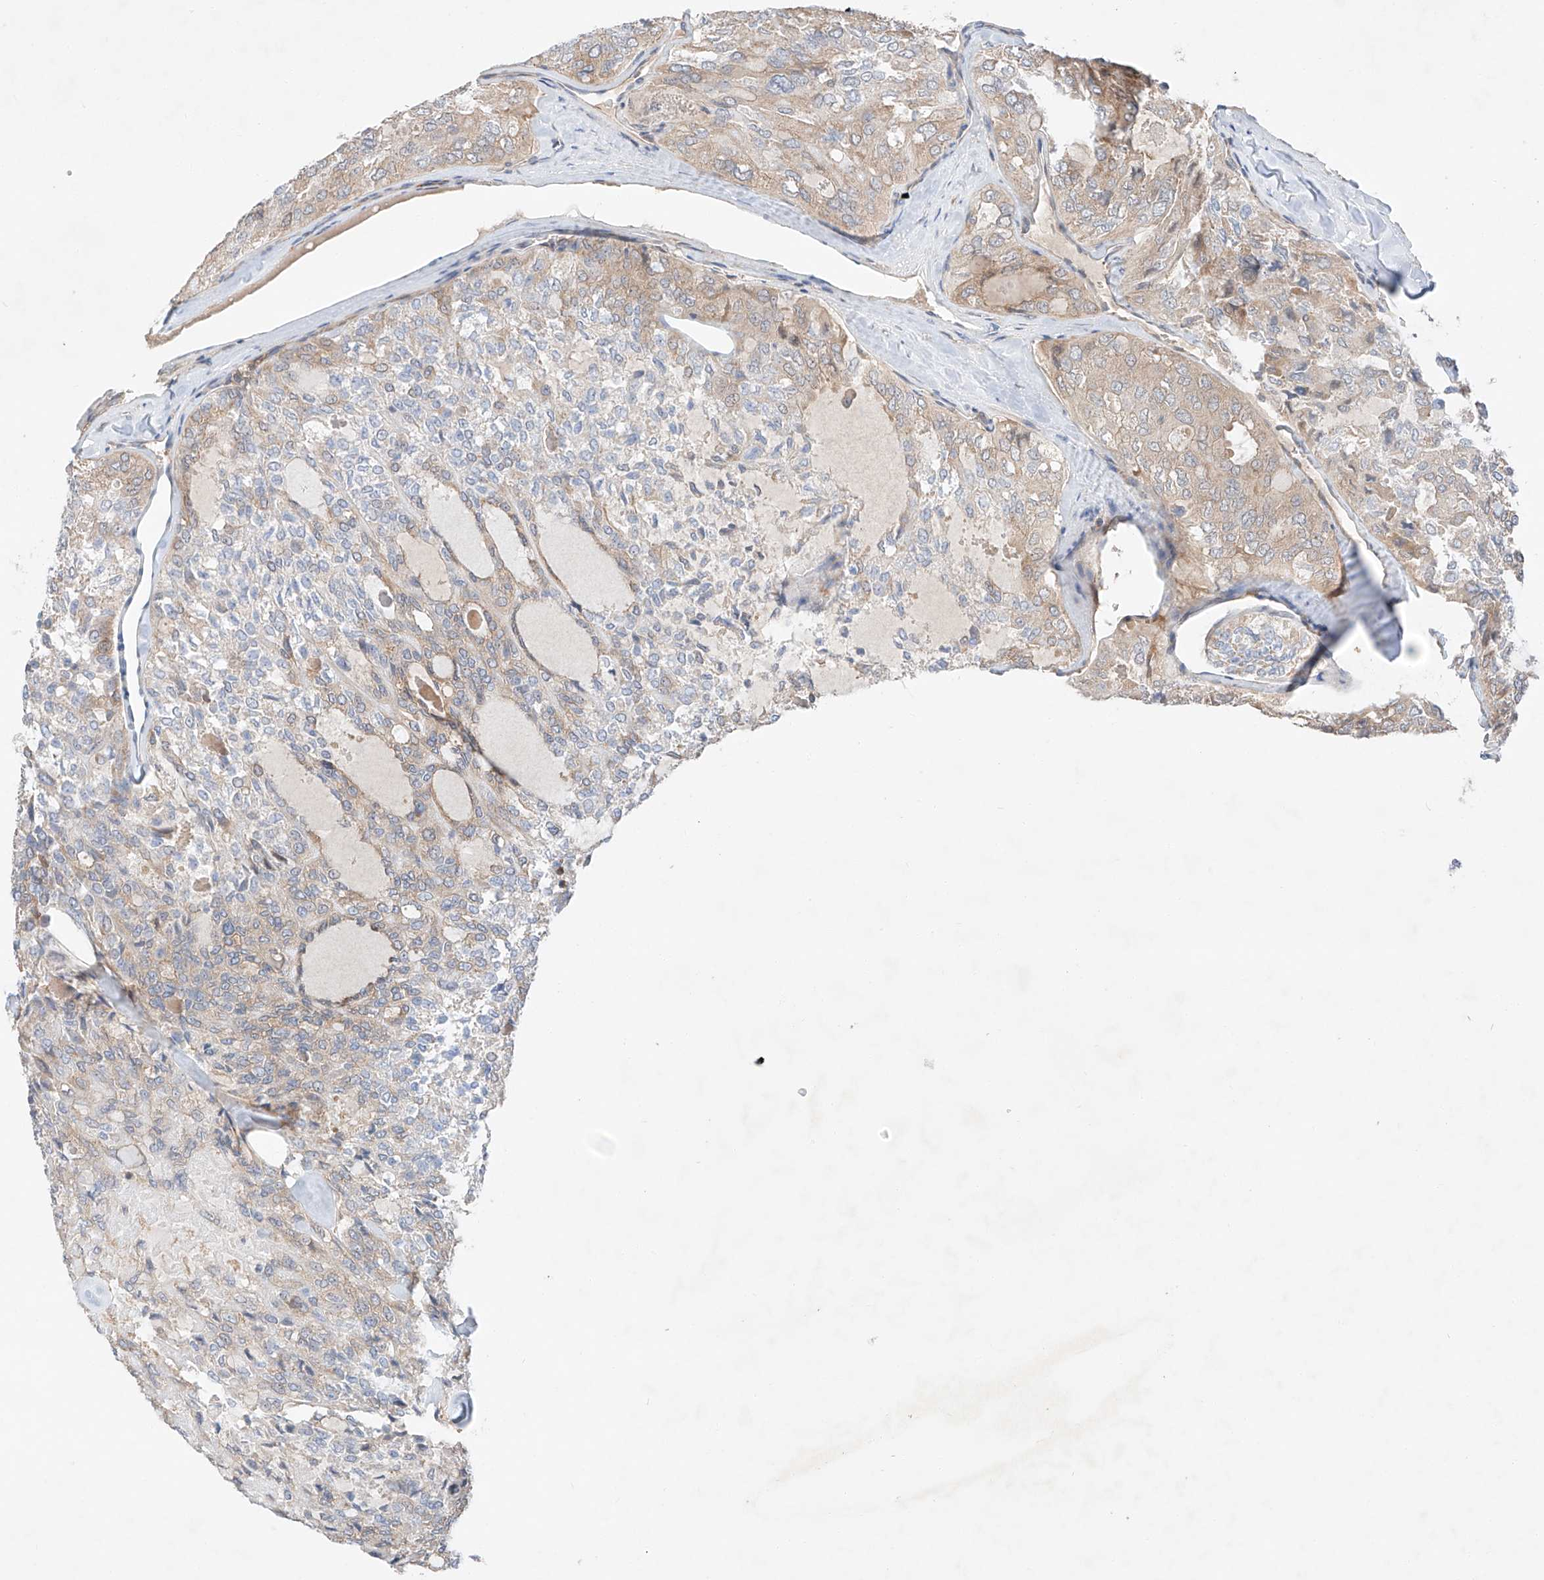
{"staining": {"intensity": "weak", "quantity": "<25%", "location": "cytoplasmic/membranous"}, "tissue": "thyroid cancer", "cell_type": "Tumor cells", "image_type": "cancer", "snomed": [{"axis": "morphology", "description": "Follicular adenoma carcinoma, NOS"}, {"axis": "topography", "description": "Thyroid gland"}], "caption": "Protein analysis of thyroid follicular adenoma carcinoma reveals no significant staining in tumor cells.", "gene": "RUSC1", "patient": {"sex": "male", "age": 75}}